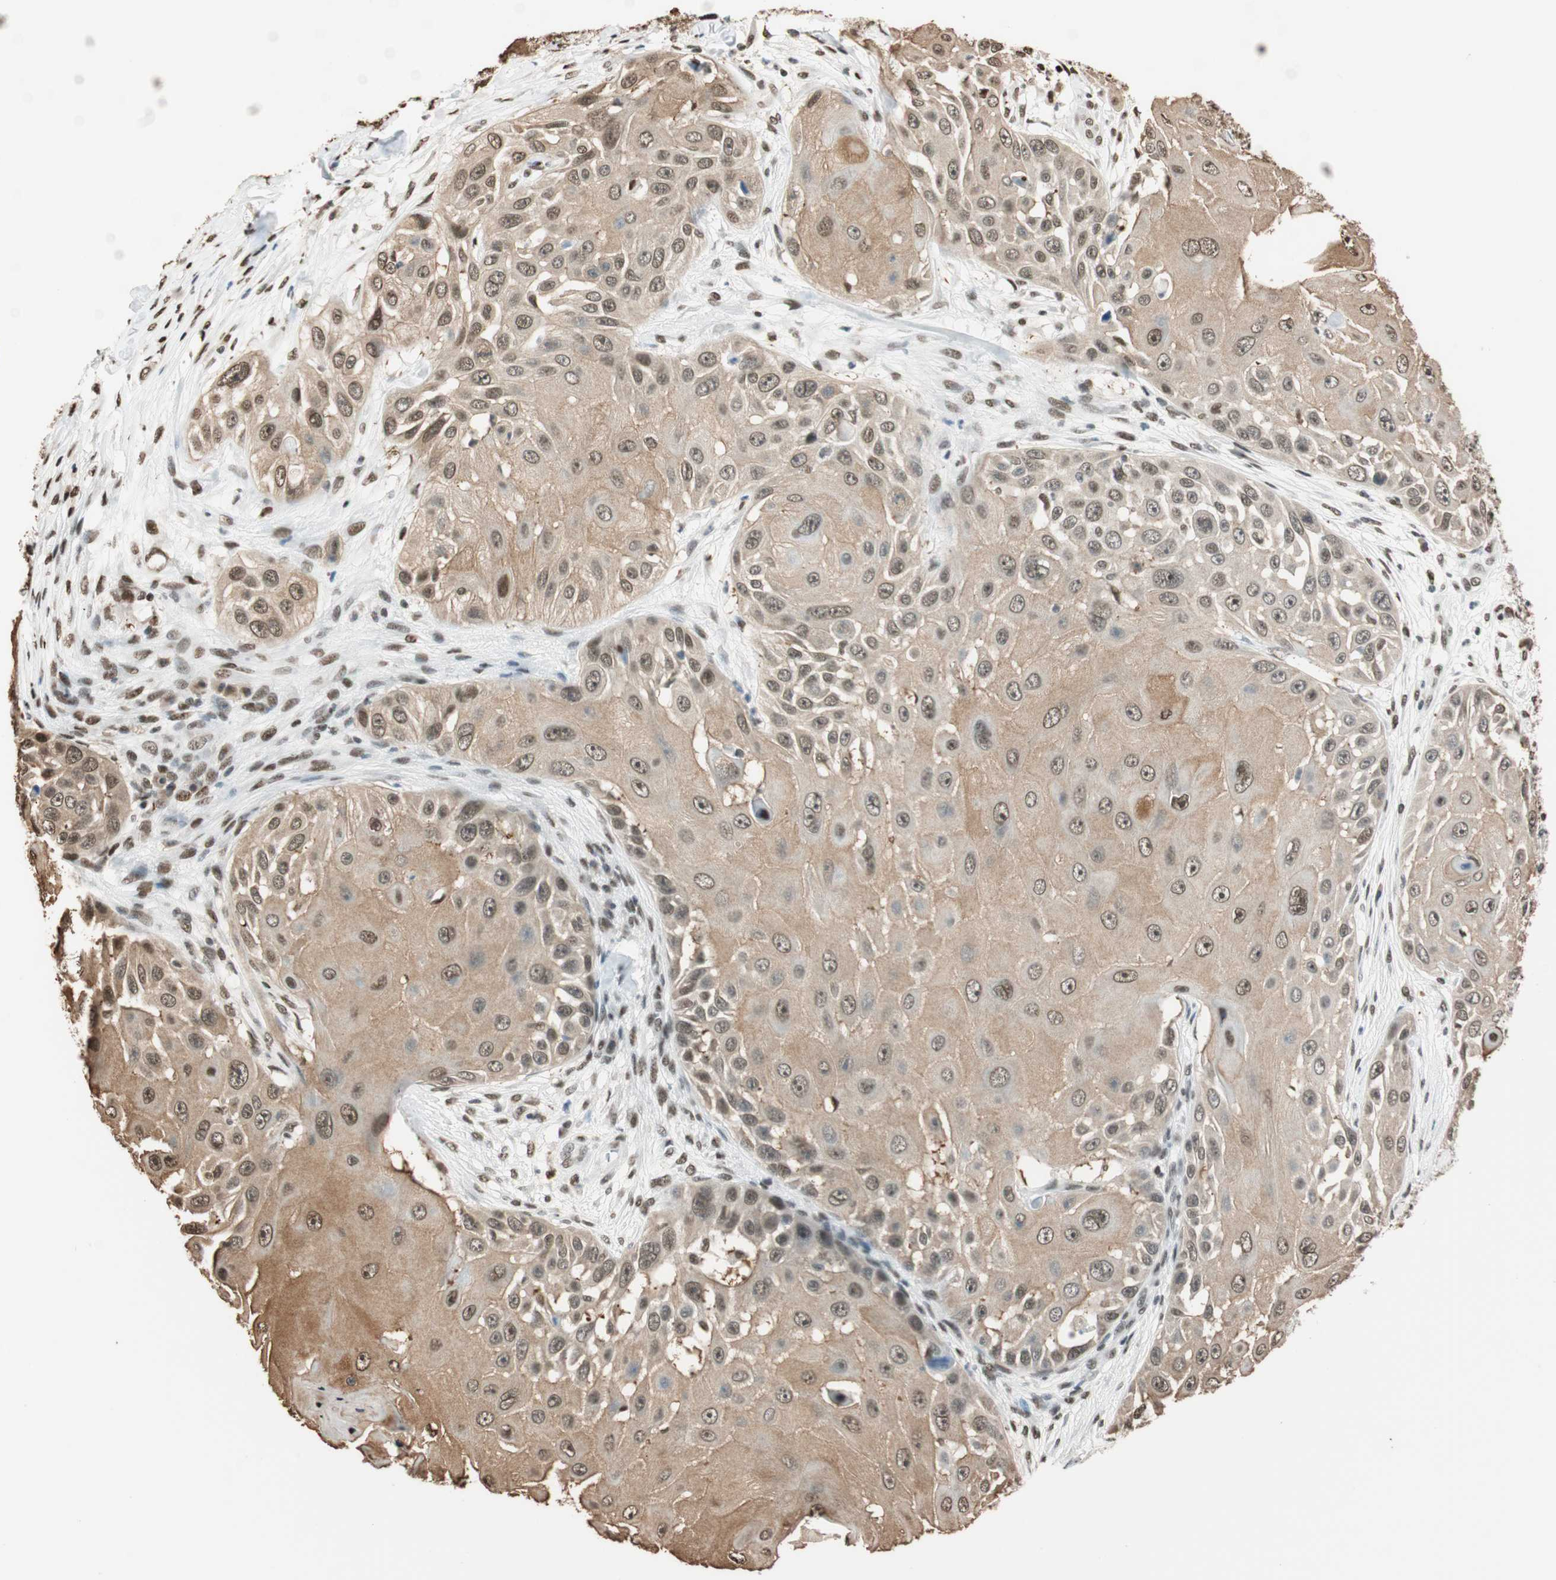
{"staining": {"intensity": "moderate", "quantity": ">75%", "location": "cytoplasmic/membranous,nuclear"}, "tissue": "skin cancer", "cell_type": "Tumor cells", "image_type": "cancer", "snomed": [{"axis": "morphology", "description": "Squamous cell carcinoma, NOS"}, {"axis": "topography", "description": "Skin"}], "caption": "Immunohistochemistry image of neoplastic tissue: skin squamous cell carcinoma stained using IHC demonstrates medium levels of moderate protein expression localized specifically in the cytoplasmic/membranous and nuclear of tumor cells, appearing as a cytoplasmic/membranous and nuclear brown color.", "gene": "FANCG", "patient": {"sex": "female", "age": 44}}